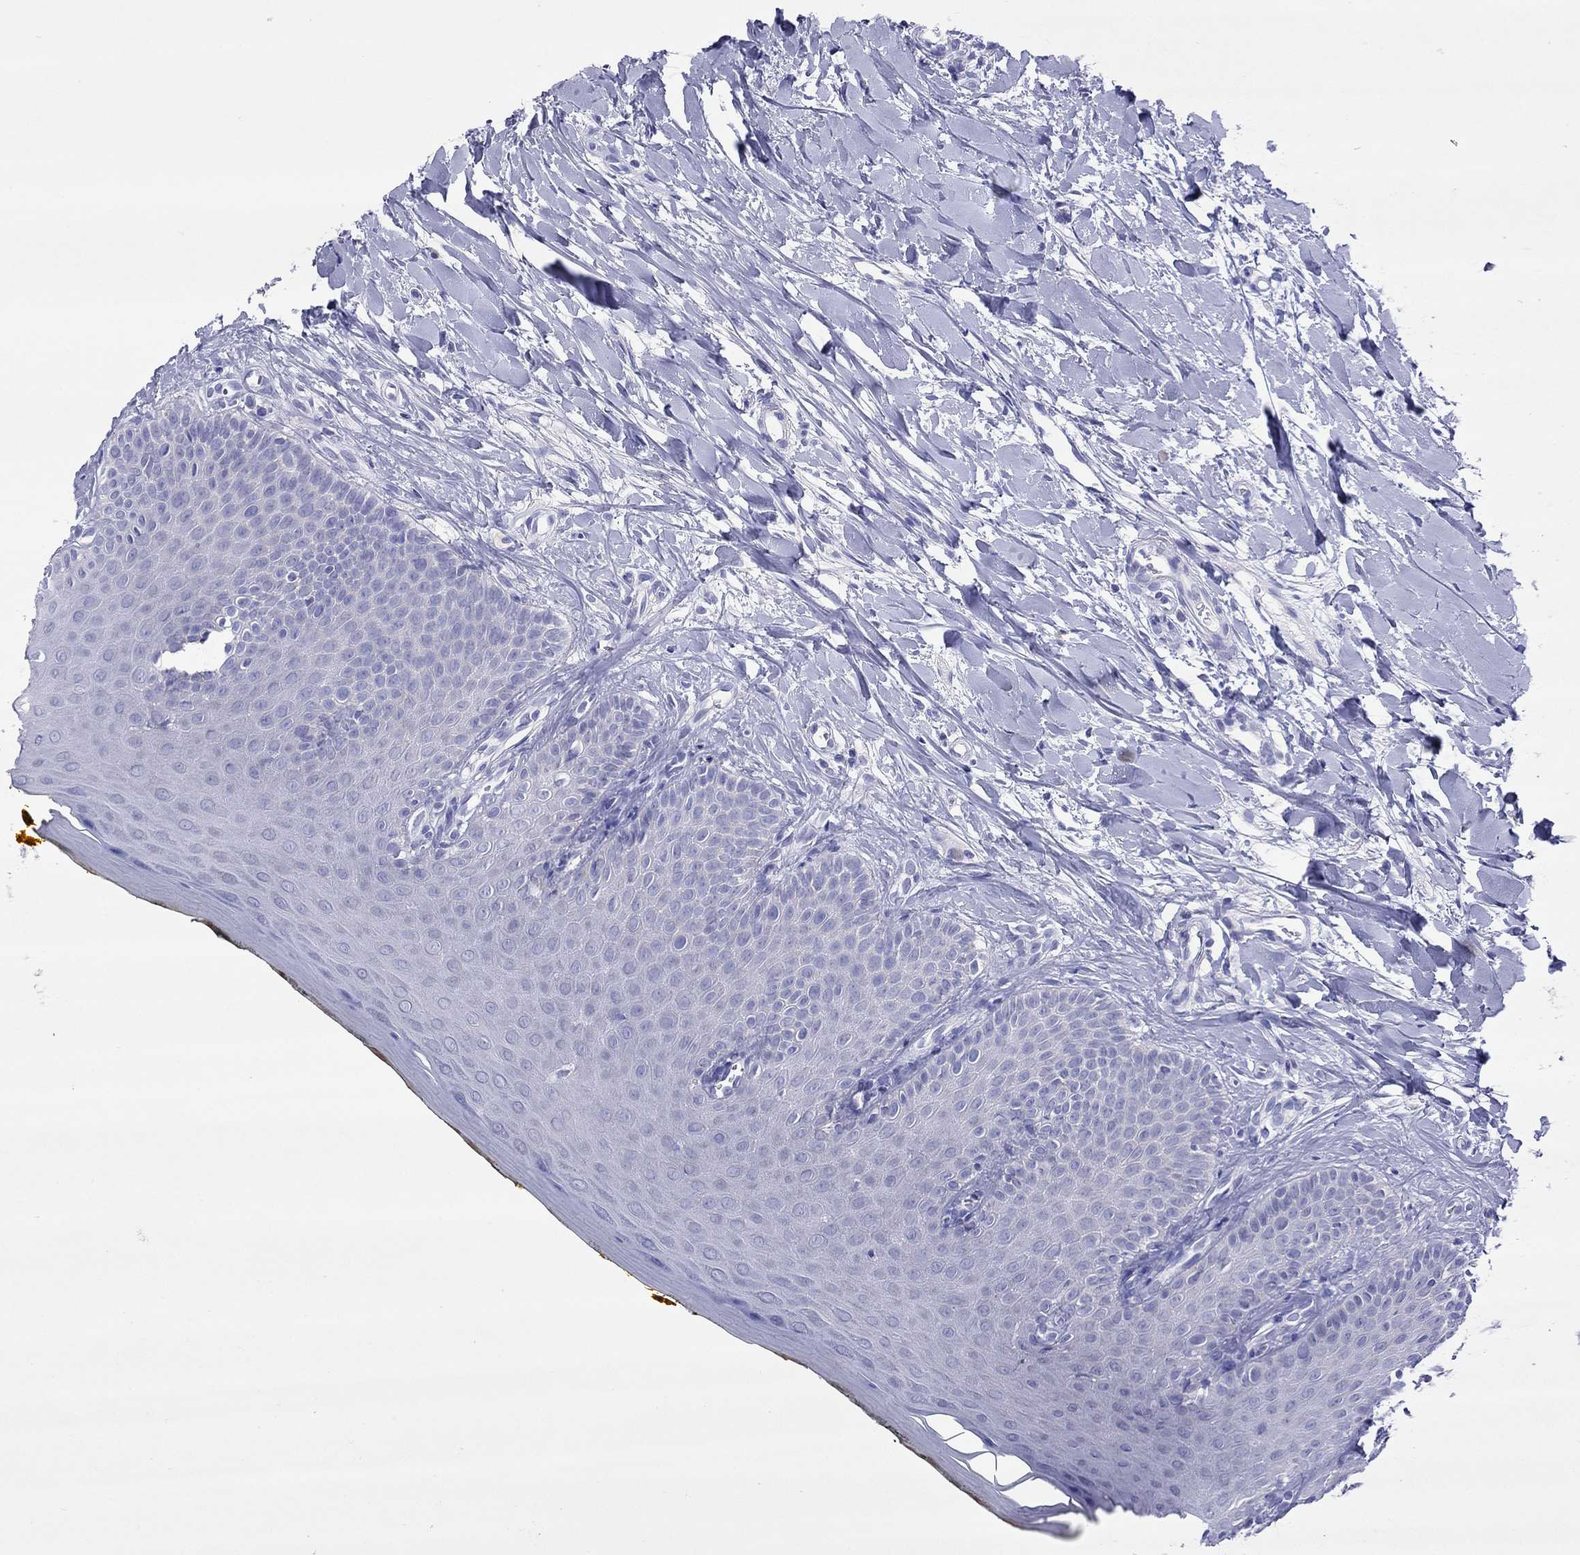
{"staining": {"intensity": "negative", "quantity": "none", "location": "none"}, "tissue": "oral mucosa", "cell_type": "Squamous epithelial cells", "image_type": "normal", "snomed": [{"axis": "morphology", "description": "Normal tissue, NOS"}, {"axis": "topography", "description": "Oral tissue"}], "caption": "IHC of normal oral mucosa shows no expression in squamous epithelial cells. Brightfield microscopy of IHC stained with DAB (brown) and hematoxylin (blue), captured at high magnification.", "gene": "COL9A1", "patient": {"sex": "female", "age": 43}}